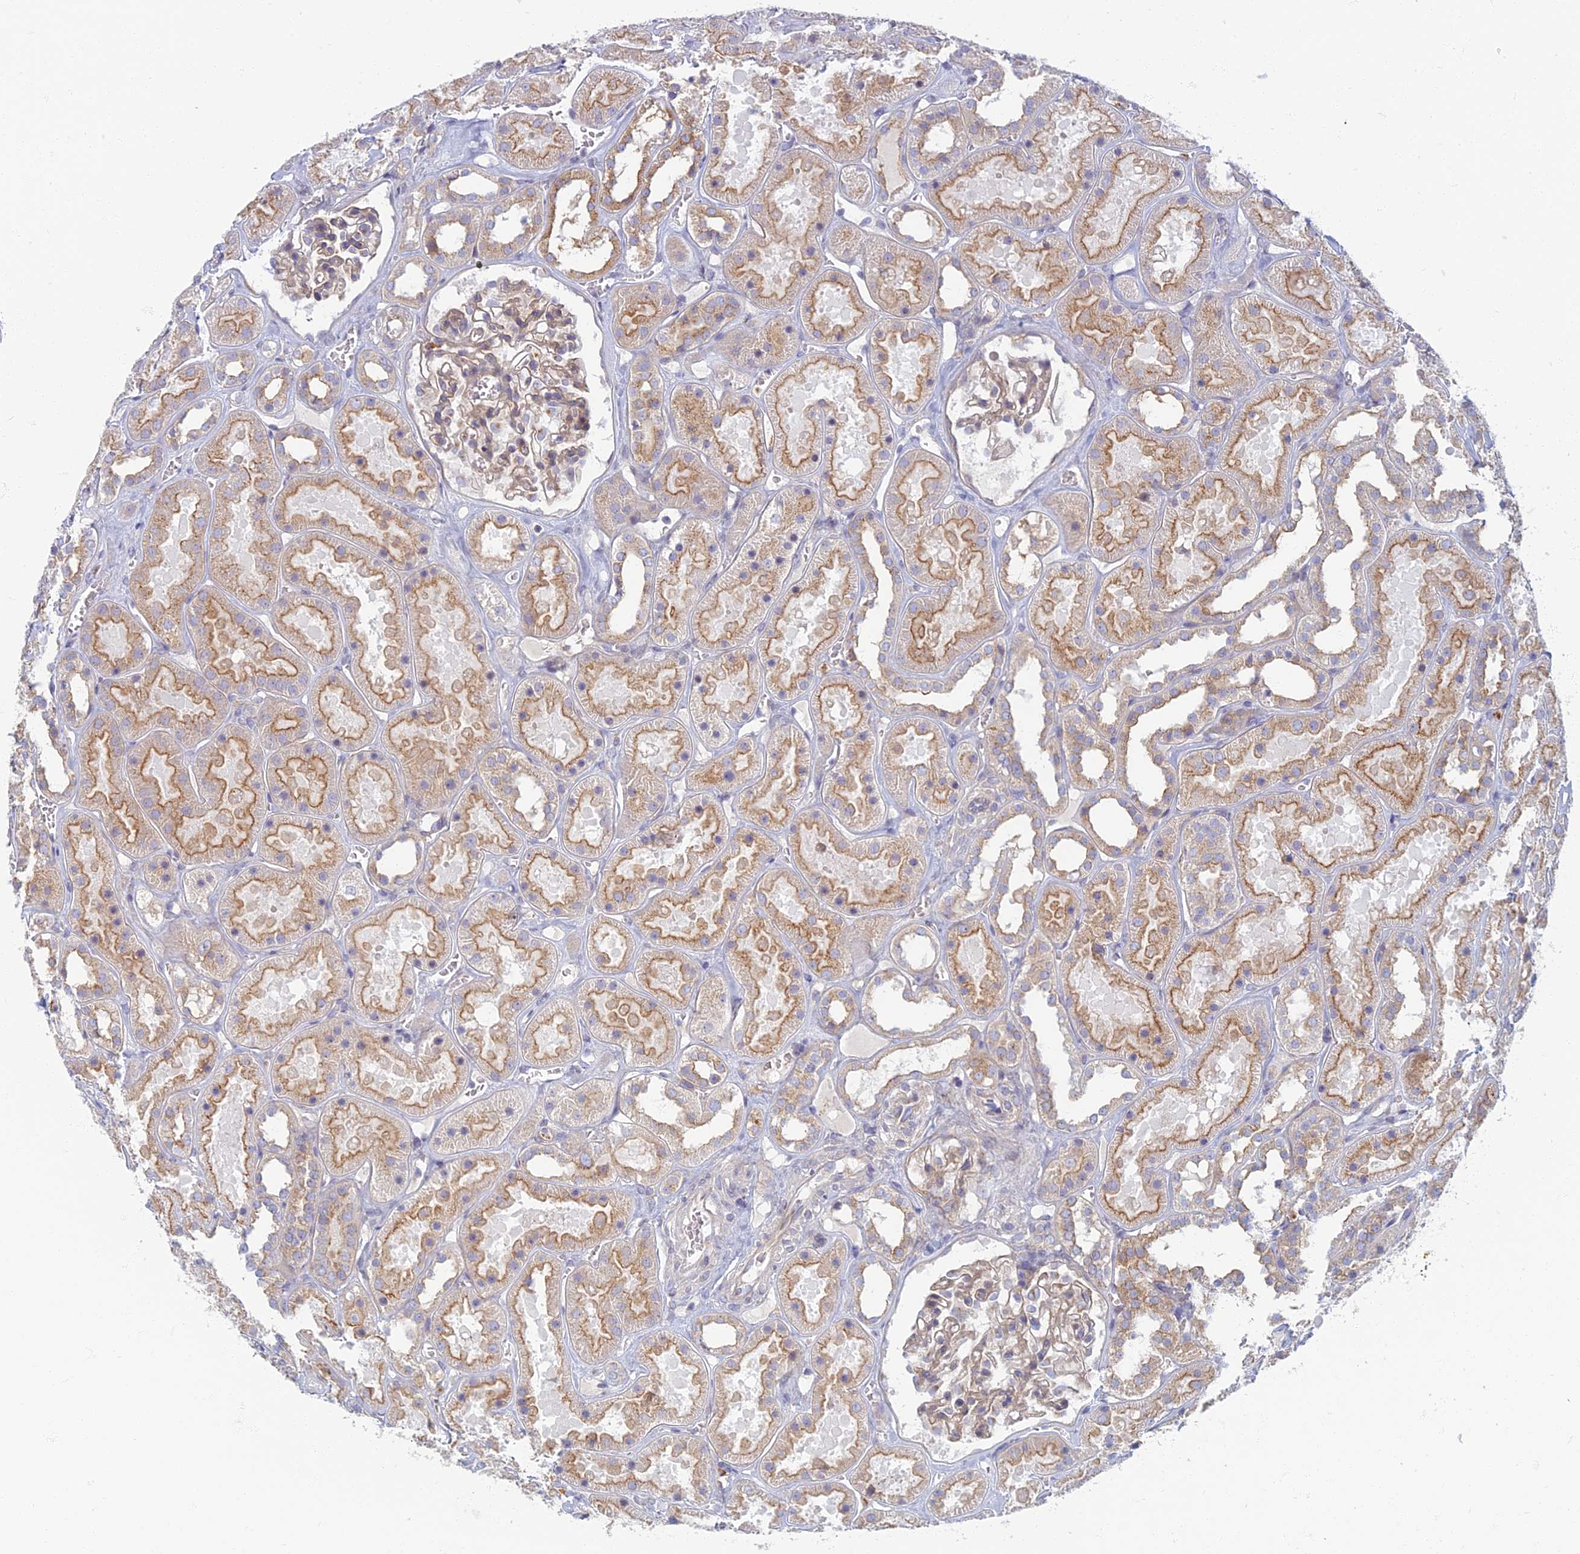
{"staining": {"intensity": "weak", "quantity": ">75%", "location": "cytoplasmic/membranous"}, "tissue": "kidney", "cell_type": "Cells in glomeruli", "image_type": "normal", "snomed": [{"axis": "morphology", "description": "Normal tissue, NOS"}, {"axis": "topography", "description": "Kidney"}], "caption": "Immunohistochemistry (IHC) micrograph of benign kidney stained for a protein (brown), which demonstrates low levels of weak cytoplasmic/membranous staining in approximately >75% of cells in glomeruli.", "gene": "PROX2", "patient": {"sex": "female", "age": 41}}